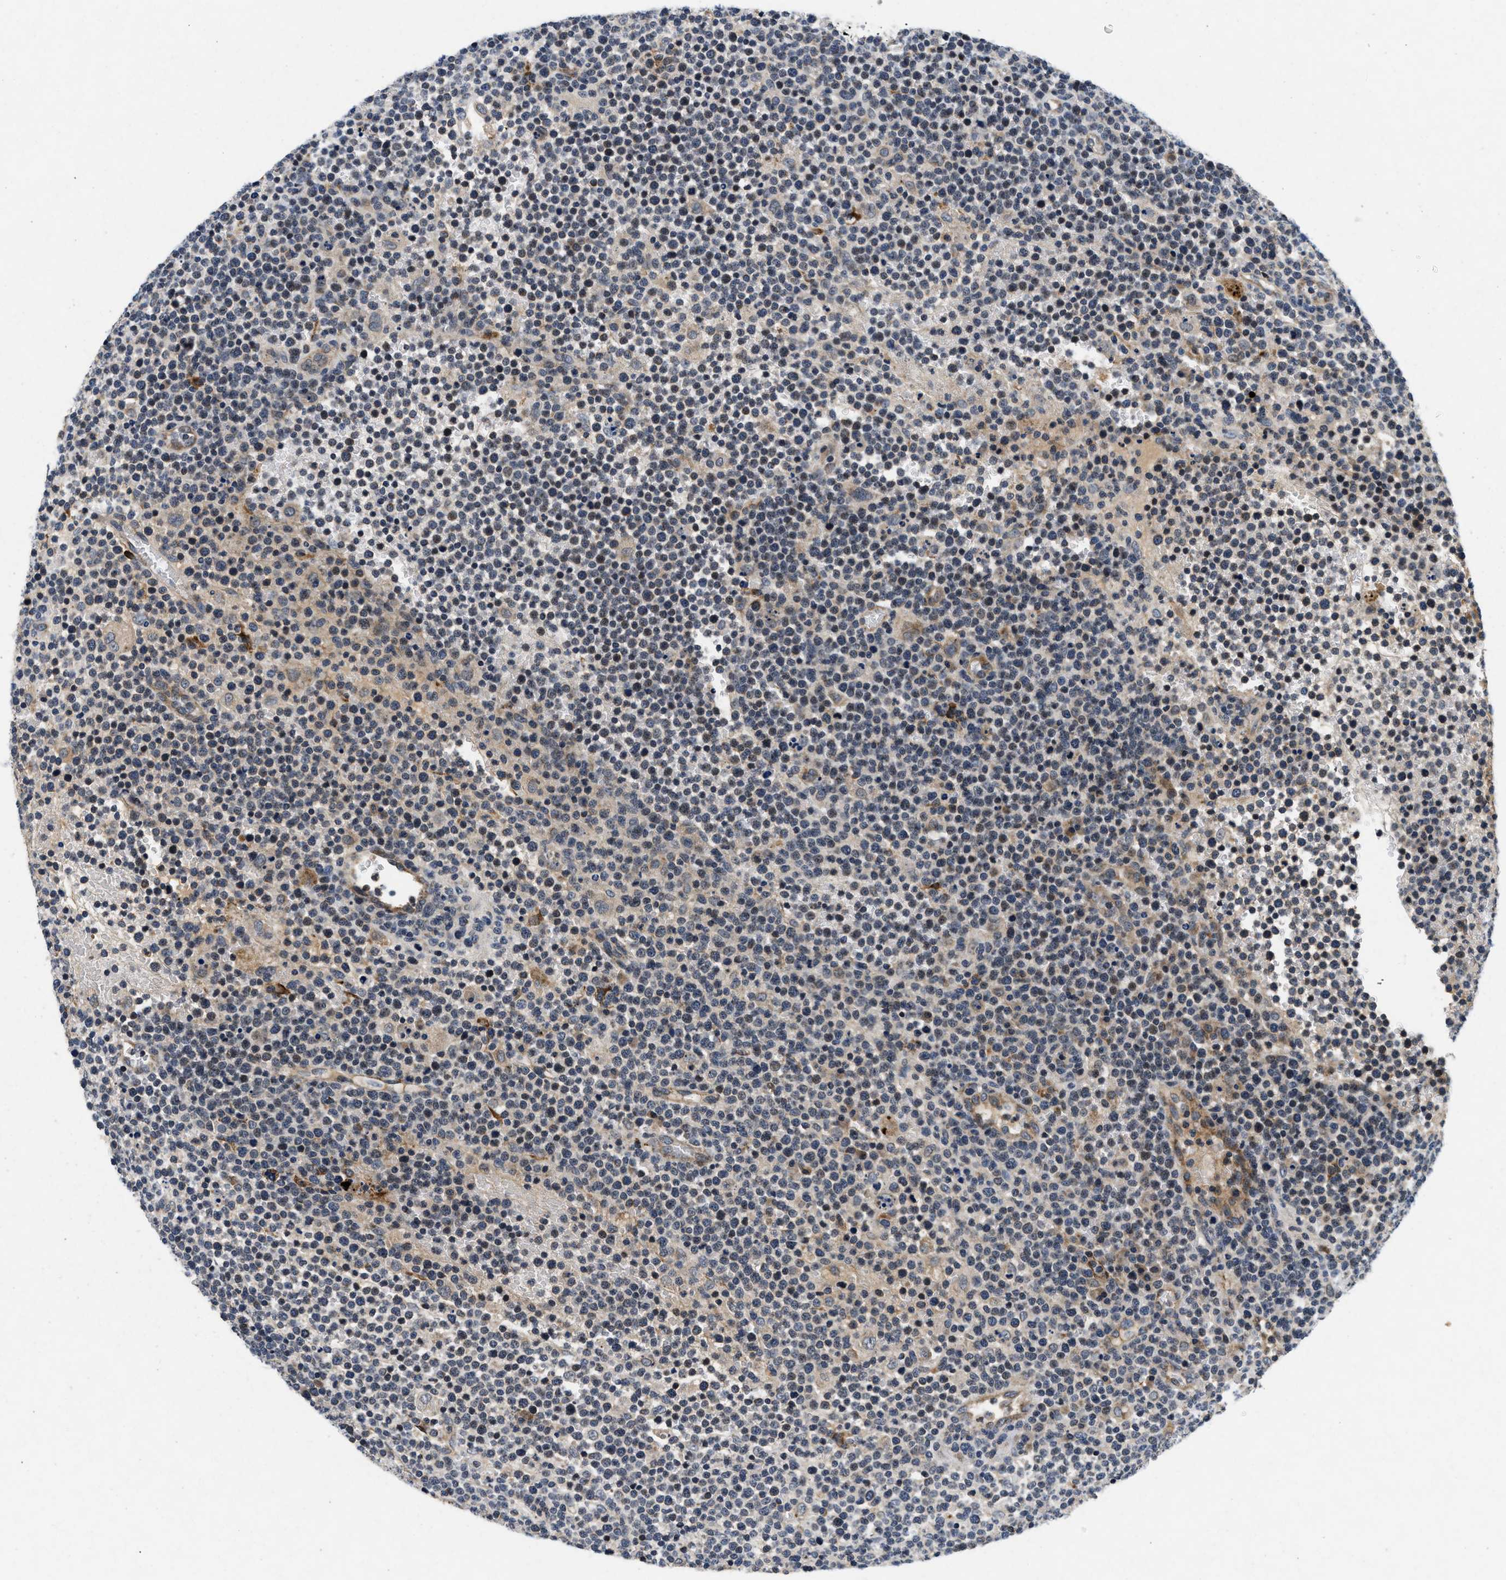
{"staining": {"intensity": "weak", "quantity": "25%-75%", "location": "cytoplasmic/membranous"}, "tissue": "lymphoma", "cell_type": "Tumor cells", "image_type": "cancer", "snomed": [{"axis": "morphology", "description": "Malignant lymphoma, non-Hodgkin's type, High grade"}, {"axis": "topography", "description": "Lymph node"}], "caption": "Brown immunohistochemical staining in human lymphoma exhibits weak cytoplasmic/membranous expression in about 25%-75% of tumor cells. The staining is performed using DAB (3,3'-diaminobenzidine) brown chromogen to label protein expression. The nuclei are counter-stained blue using hematoxylin.", "gene": "PDP1", "patient": {"sex": "male", "age": 61}}